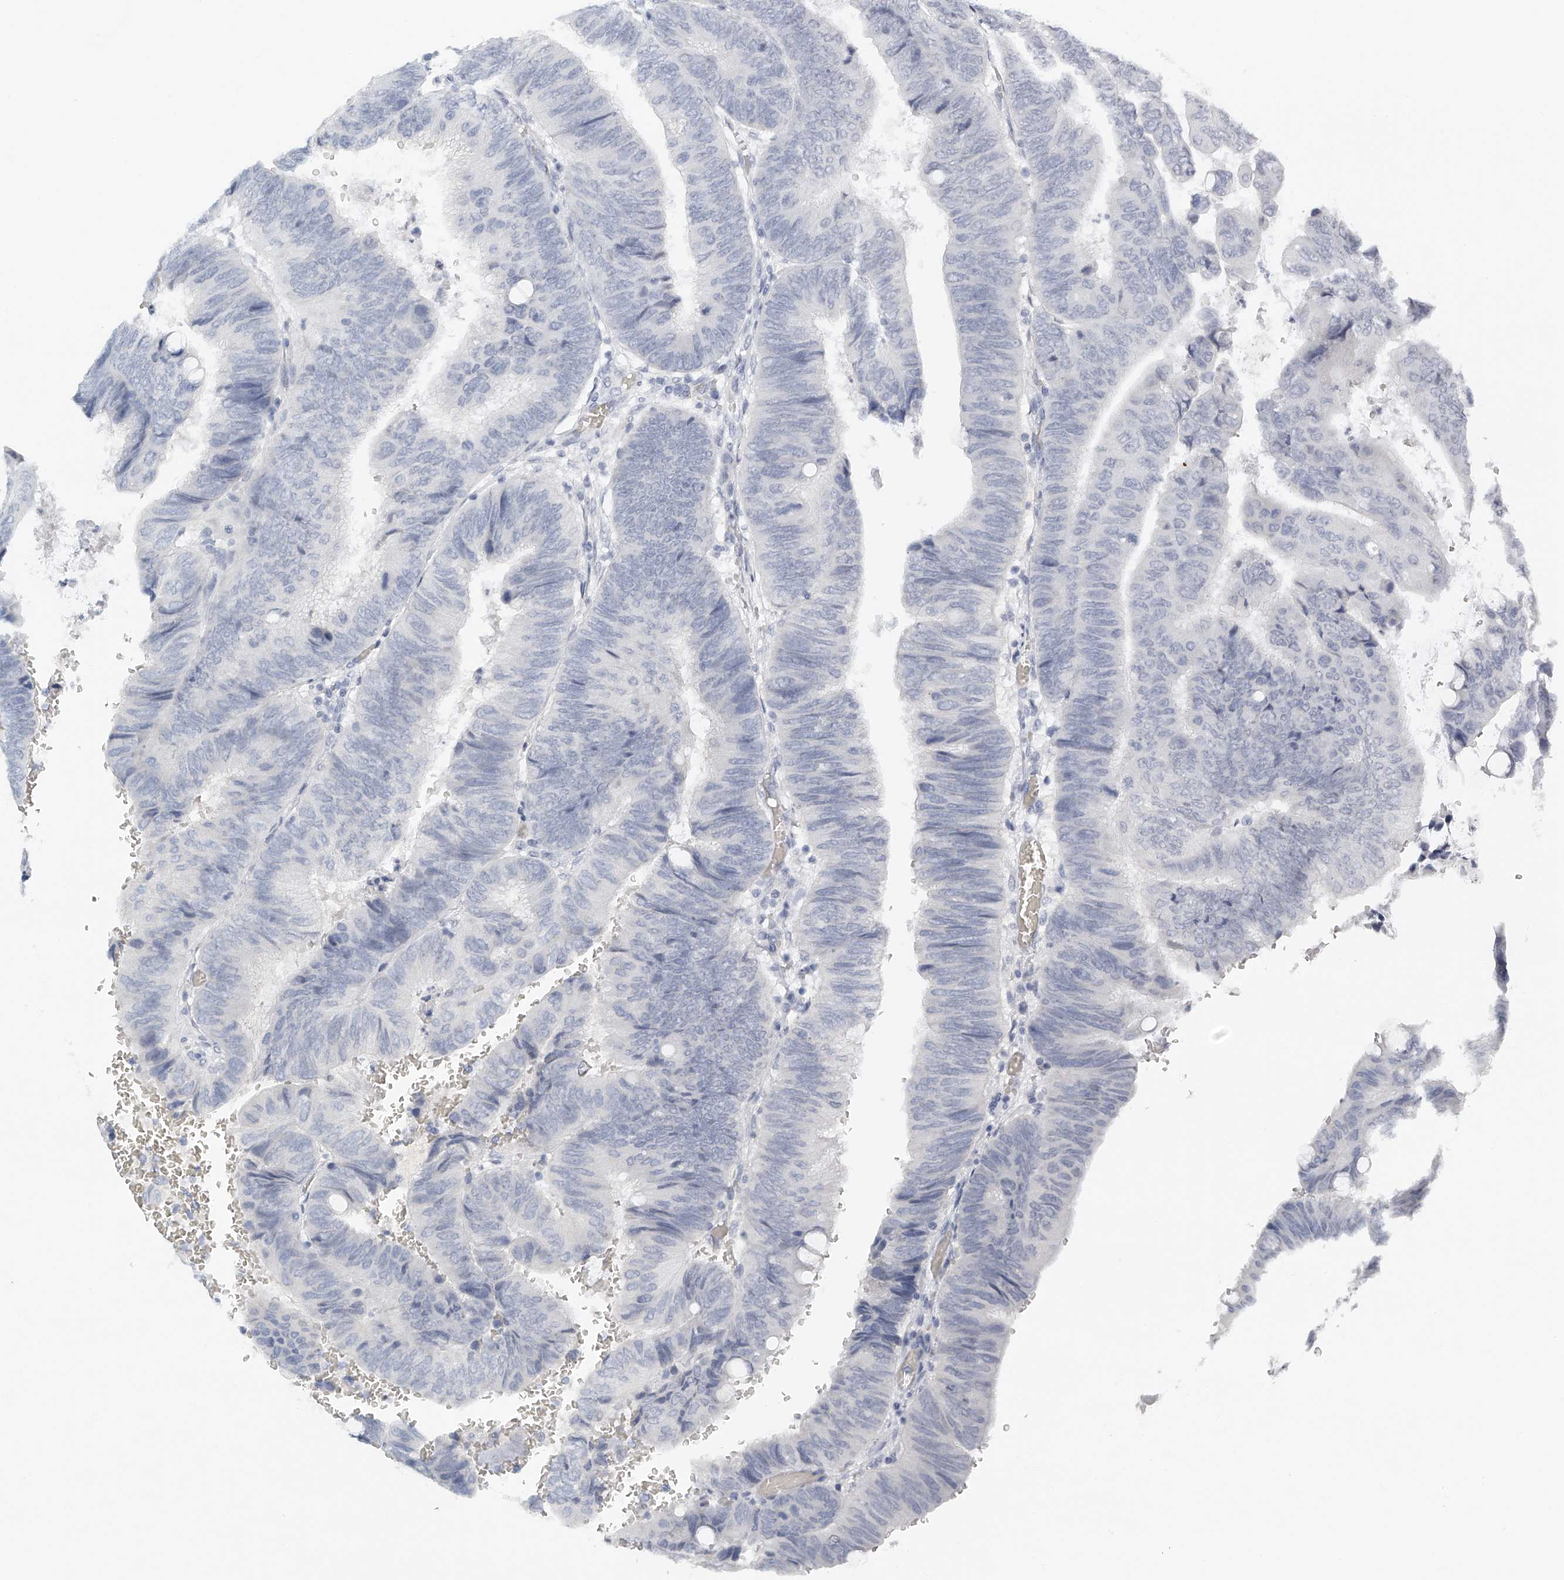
{"staining": {"intensity": "negative", "quantity": "none", "location": "none"}, "tissue": "colorectal cancer", "cell_type": "Tumor cells", "image_type": "cancer", "snomed": [{"axis": "morphology", "description": "Normal tissue, NOS"}, {"axis": "morphology", "description": "Adenocarcinoma, NOS"}, {"axis": "topography", "description": "Rectum"}, {"axis": "topography", "description": "Peripheral nerve tissue"}], "caption": "Colorectal cancer was stained to show a protein in brown. There is no significant expression in tumor cells.", "gene": "FAT2", "patient": {"sex": "male", "age": 92}}